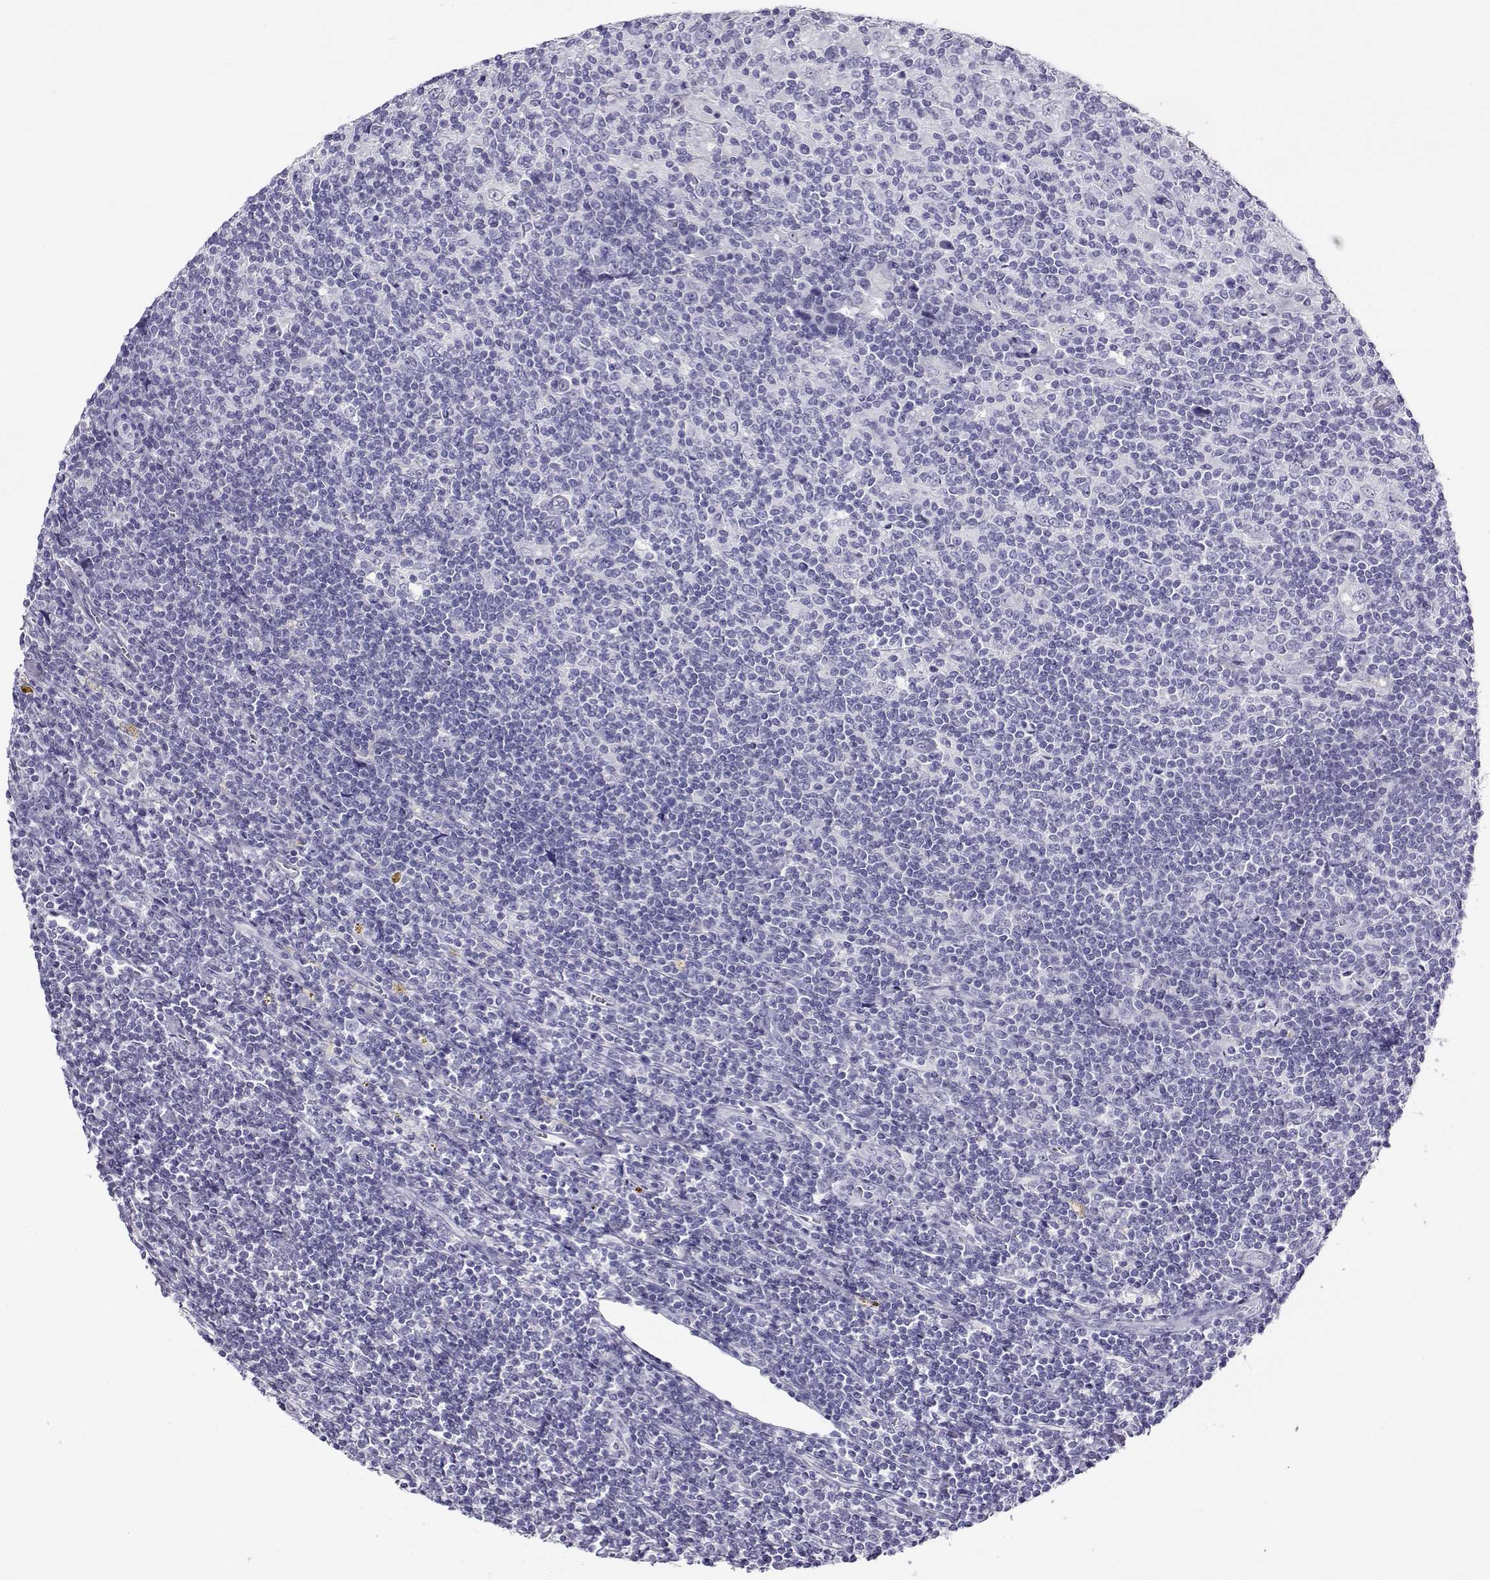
{"staining": {"intensity": "negative", "quantity": "none", "location": "none"}, "tissue": "lymphoma", "cell_type": "Tumor cells", "image_type": "cancer", "snomed": [{"axis": "morphology", "description": "Hodgkin's disease, NOS"}, {"axis": "topography", "description": "Lymph node"}], "caption": "A micrograph of human lymphoma is negative for staining in tumor cells.", "gene": "RHOXF2", "patient": {"sex": "male", "age": 40}}